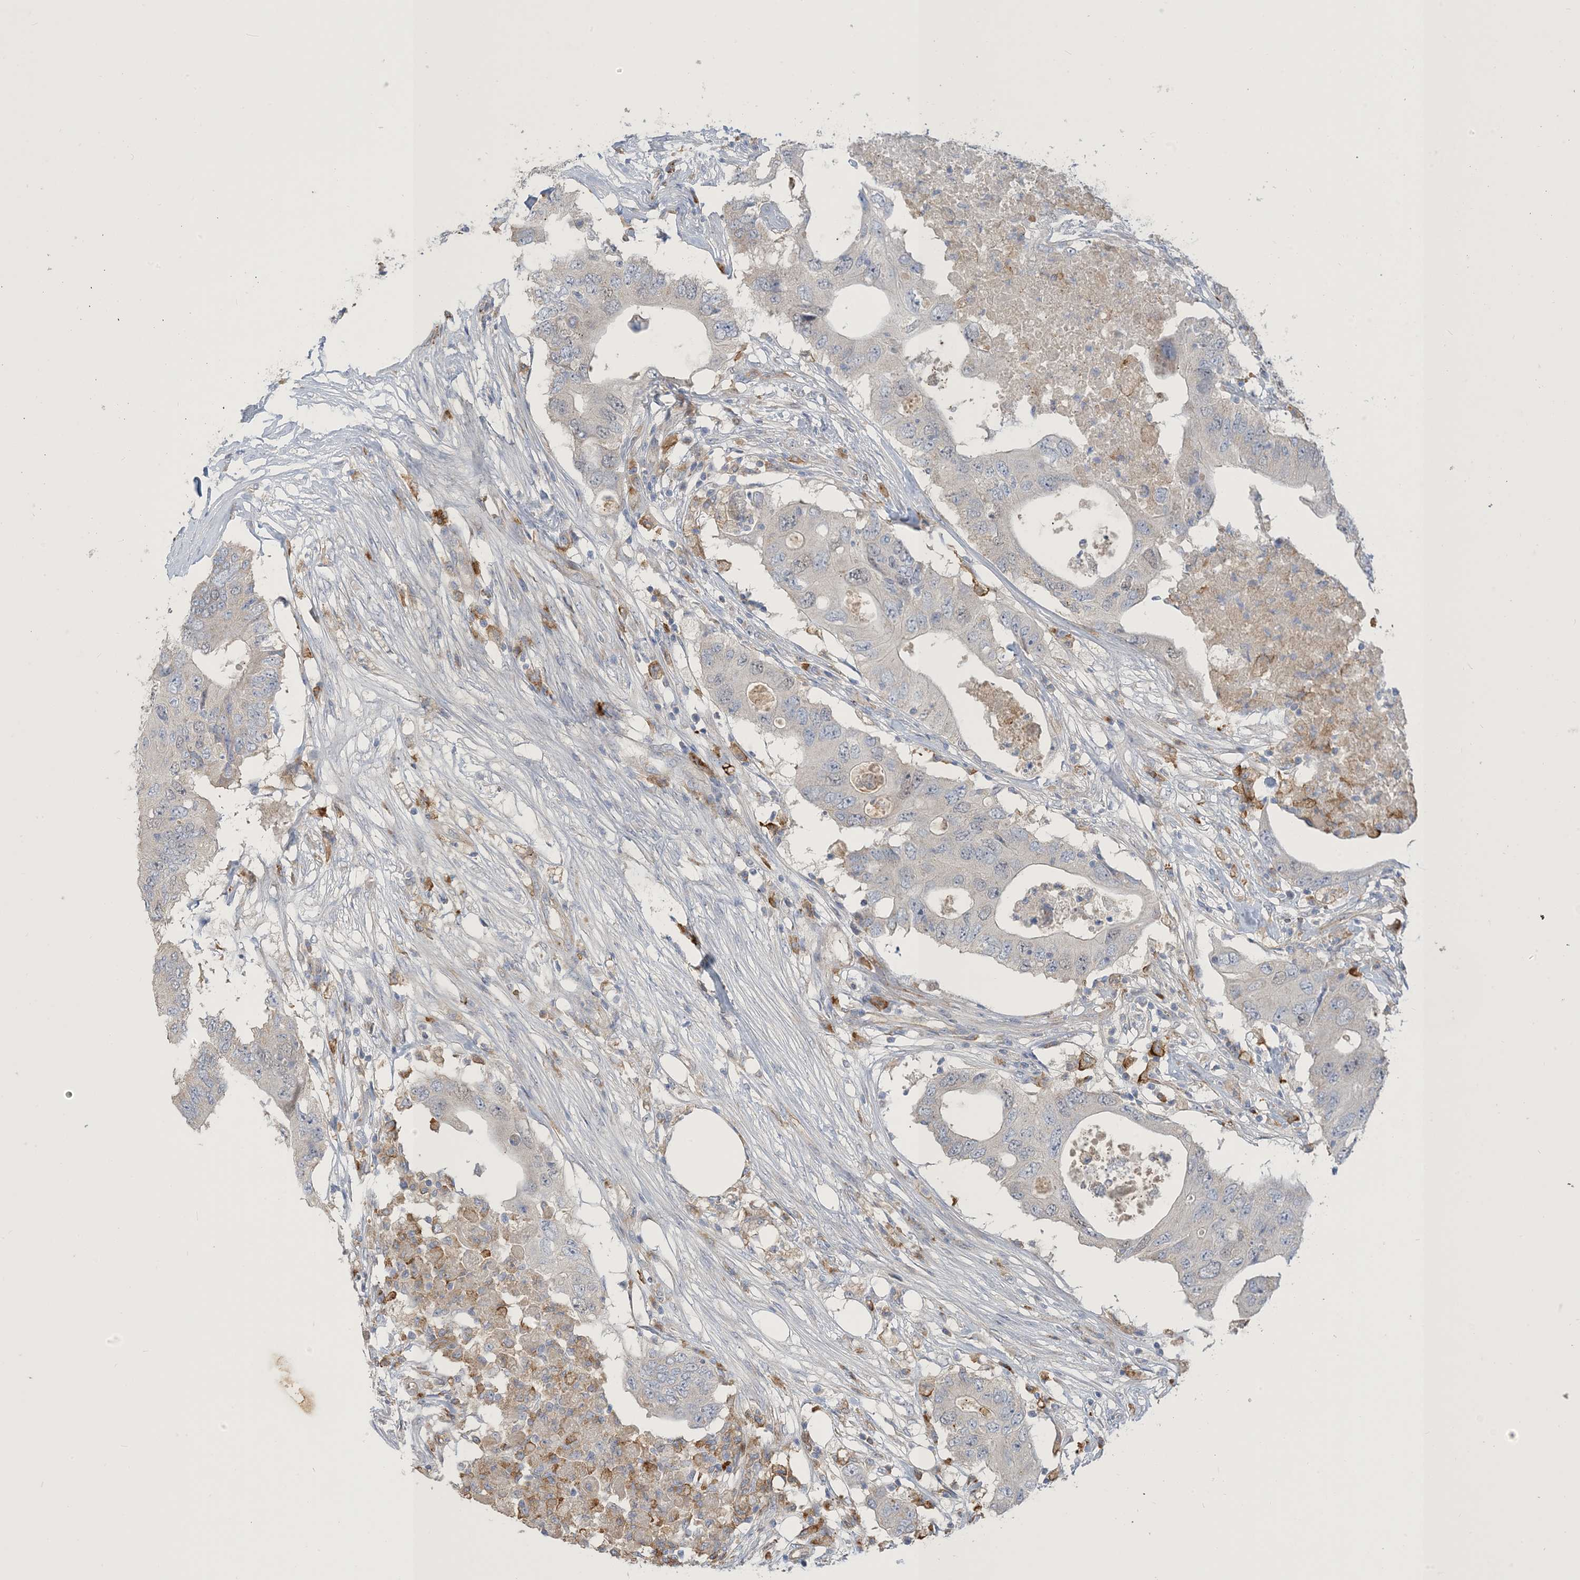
{"staining": {"intensity": "negative", "quantity": "none", "location": "none"}, "tissue": "colorectal cancer", "cell_type": "Tumor cells", "image_type": "cancer", "snomed": [{"axis": "morphology", "description": "Adenocarcinoma, NOS"}, {"axis": "topography", "description": "Colon"}], "caption": "Human colorectal cancer stained for a protein using immunohistochemistry (IHC) displays no expression in tumor cells.", "gene": "PEAR1", "patient": {"sex": "male", "age": 71}}